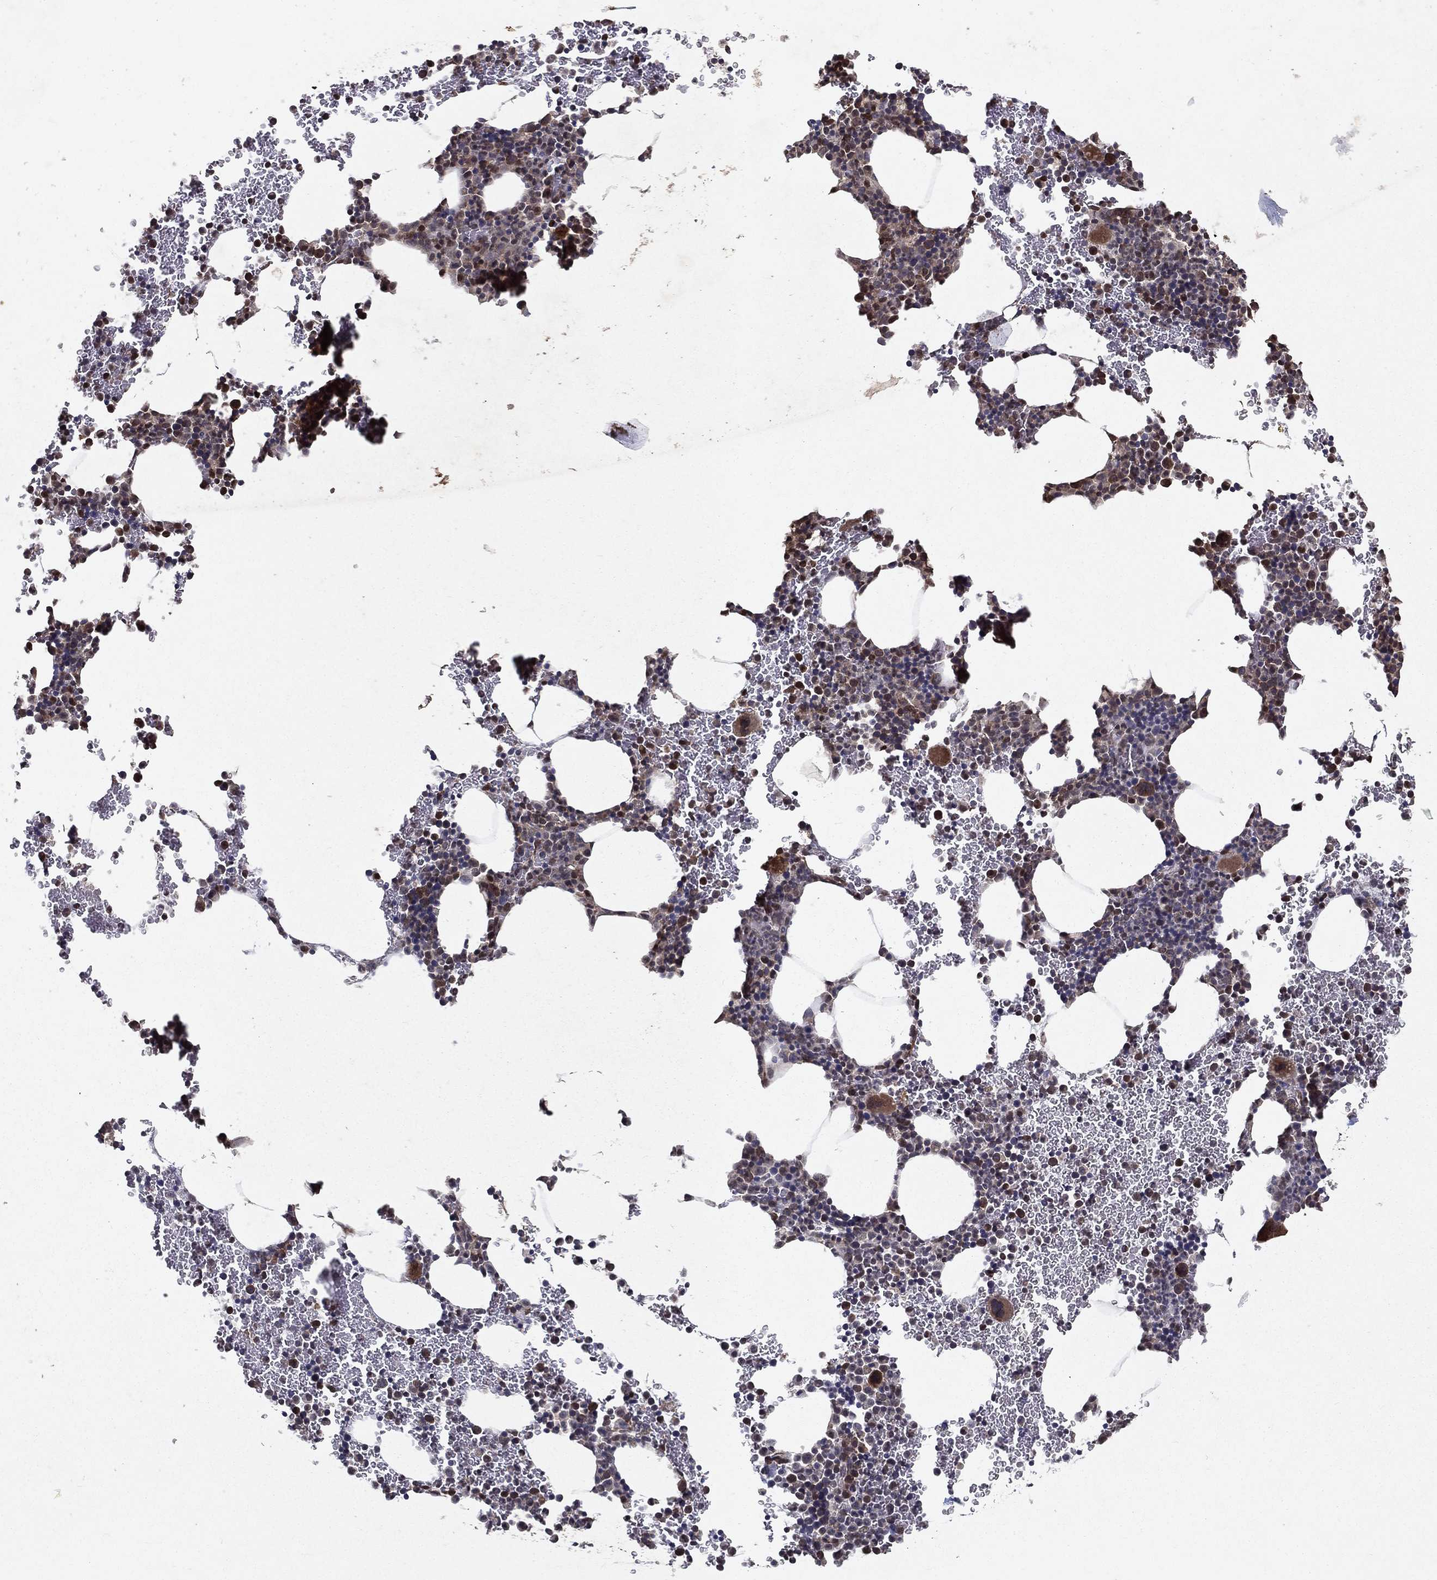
{"staining": {"intensity": "moderate", "quantity": "<25%", "location": "cytoplasmic/membranous,nuclear"}, "tissue": "bone marrow", "cell_type": "Hematopoietic cells", "image_type": "normal", "snomed": [{"axis": "morphology", "description": "Normal tissue, NOS"}, {"axis": "topography", "description": "Bone marrow"}], "caption": "Immunohistochemical staining of benign bone marrow exhibits <25% levels of moderate cytoplasmic/membranous,nuclear protein staining in approximately <25% of hematopoietic cells.", "gene": "CERS2", "patient": {"sex": "male", "age": 45}}